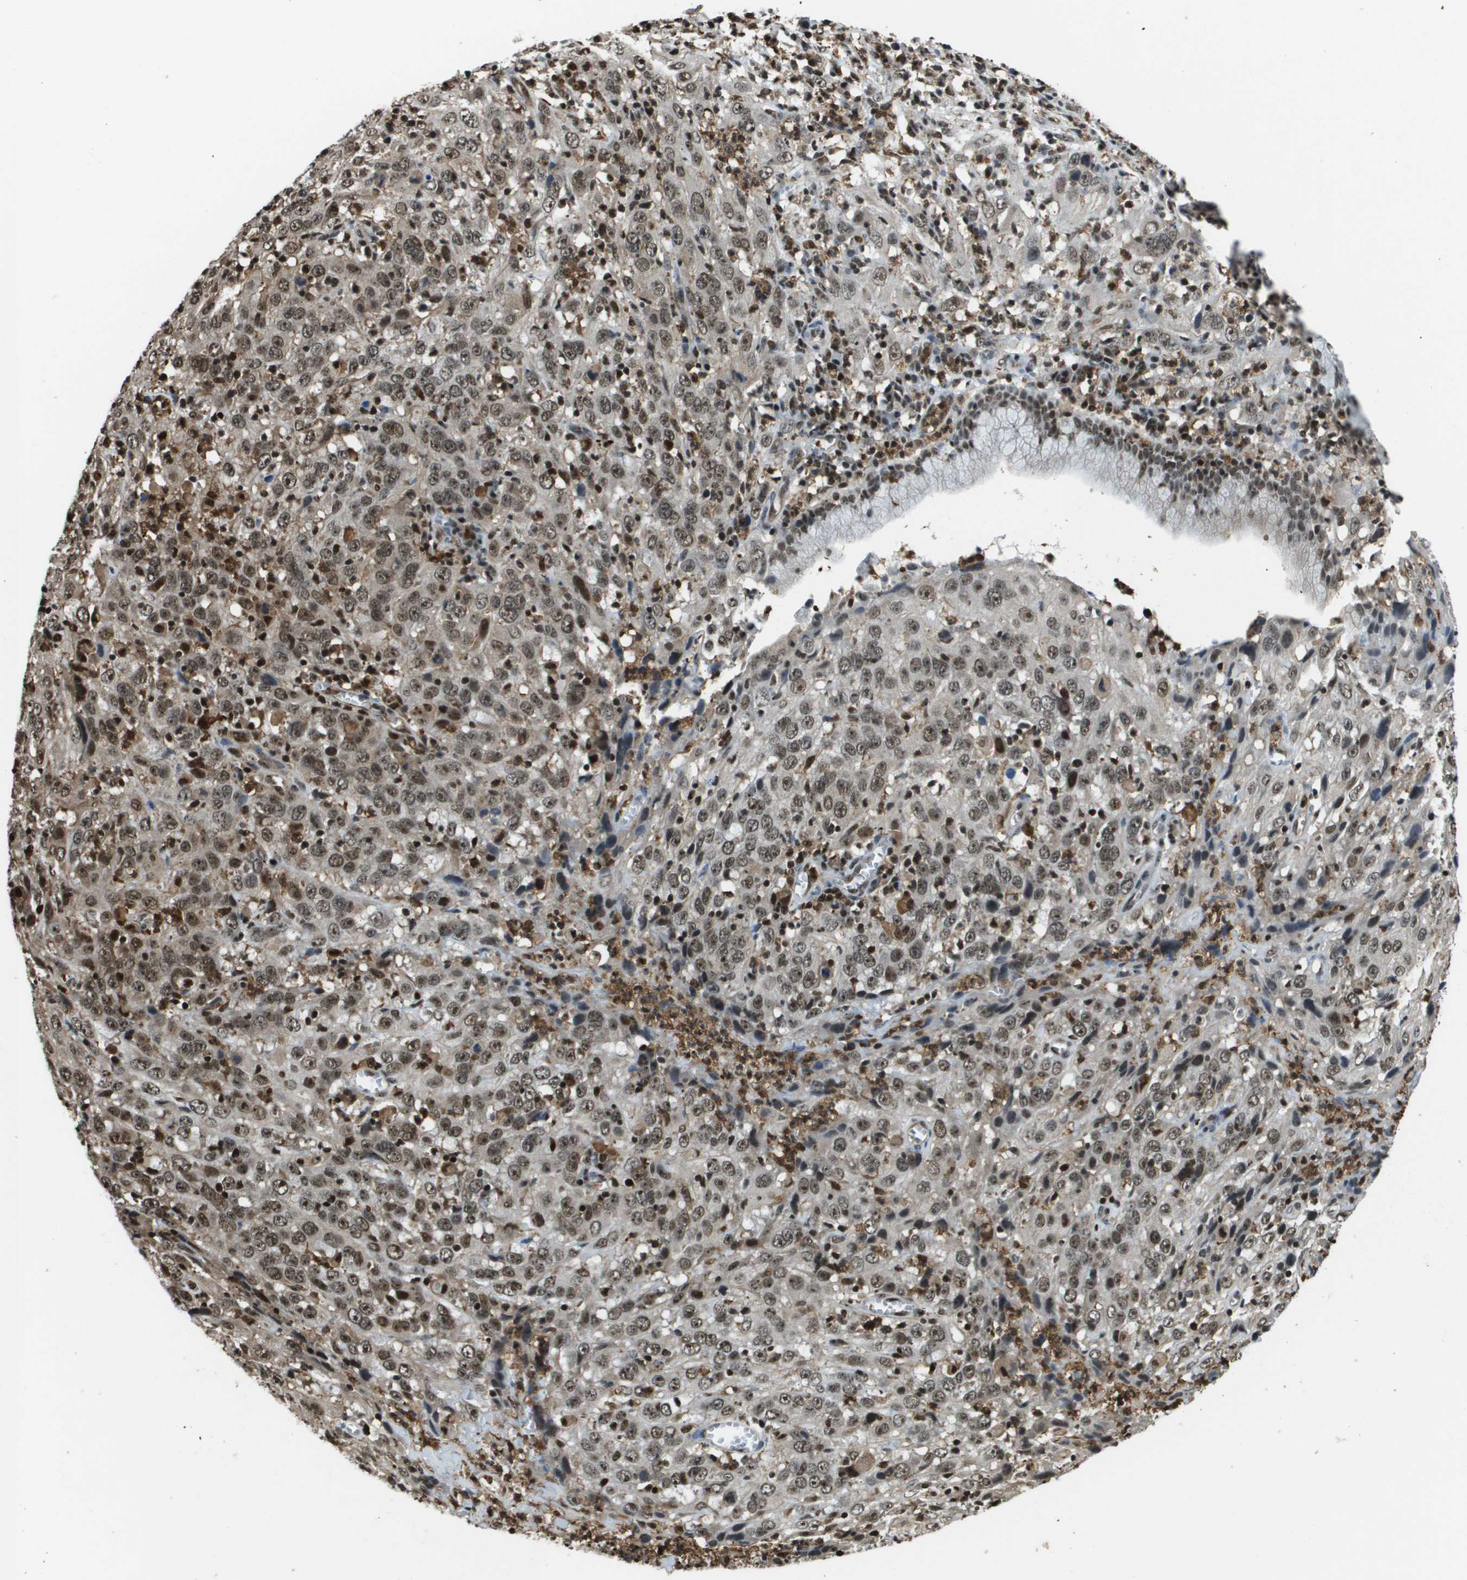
{"staining": {"intensity": "moderate", "quantity": ">75%", "location": "nuclear"}, "tissue": "cervical cancer", "cell_type": "Tumor cells", "image_type": "cancer", "snomed": [{"axis": "morphology", "description": "Squamous cell carcinoma, NOS"}, {"axis": "topography", "description": "Cervix"}], "caption": "Immunohistochemical staining of human cervical cancer (squamous cell carcinoma) reveals medium levels of moderate nuclear protein positivity in about >75% of tumor cells. (Brightfield microscopy of DAB IHC at high magnification).", "gene": "EP400", "patient": {"sex": "female", "age": 32}}